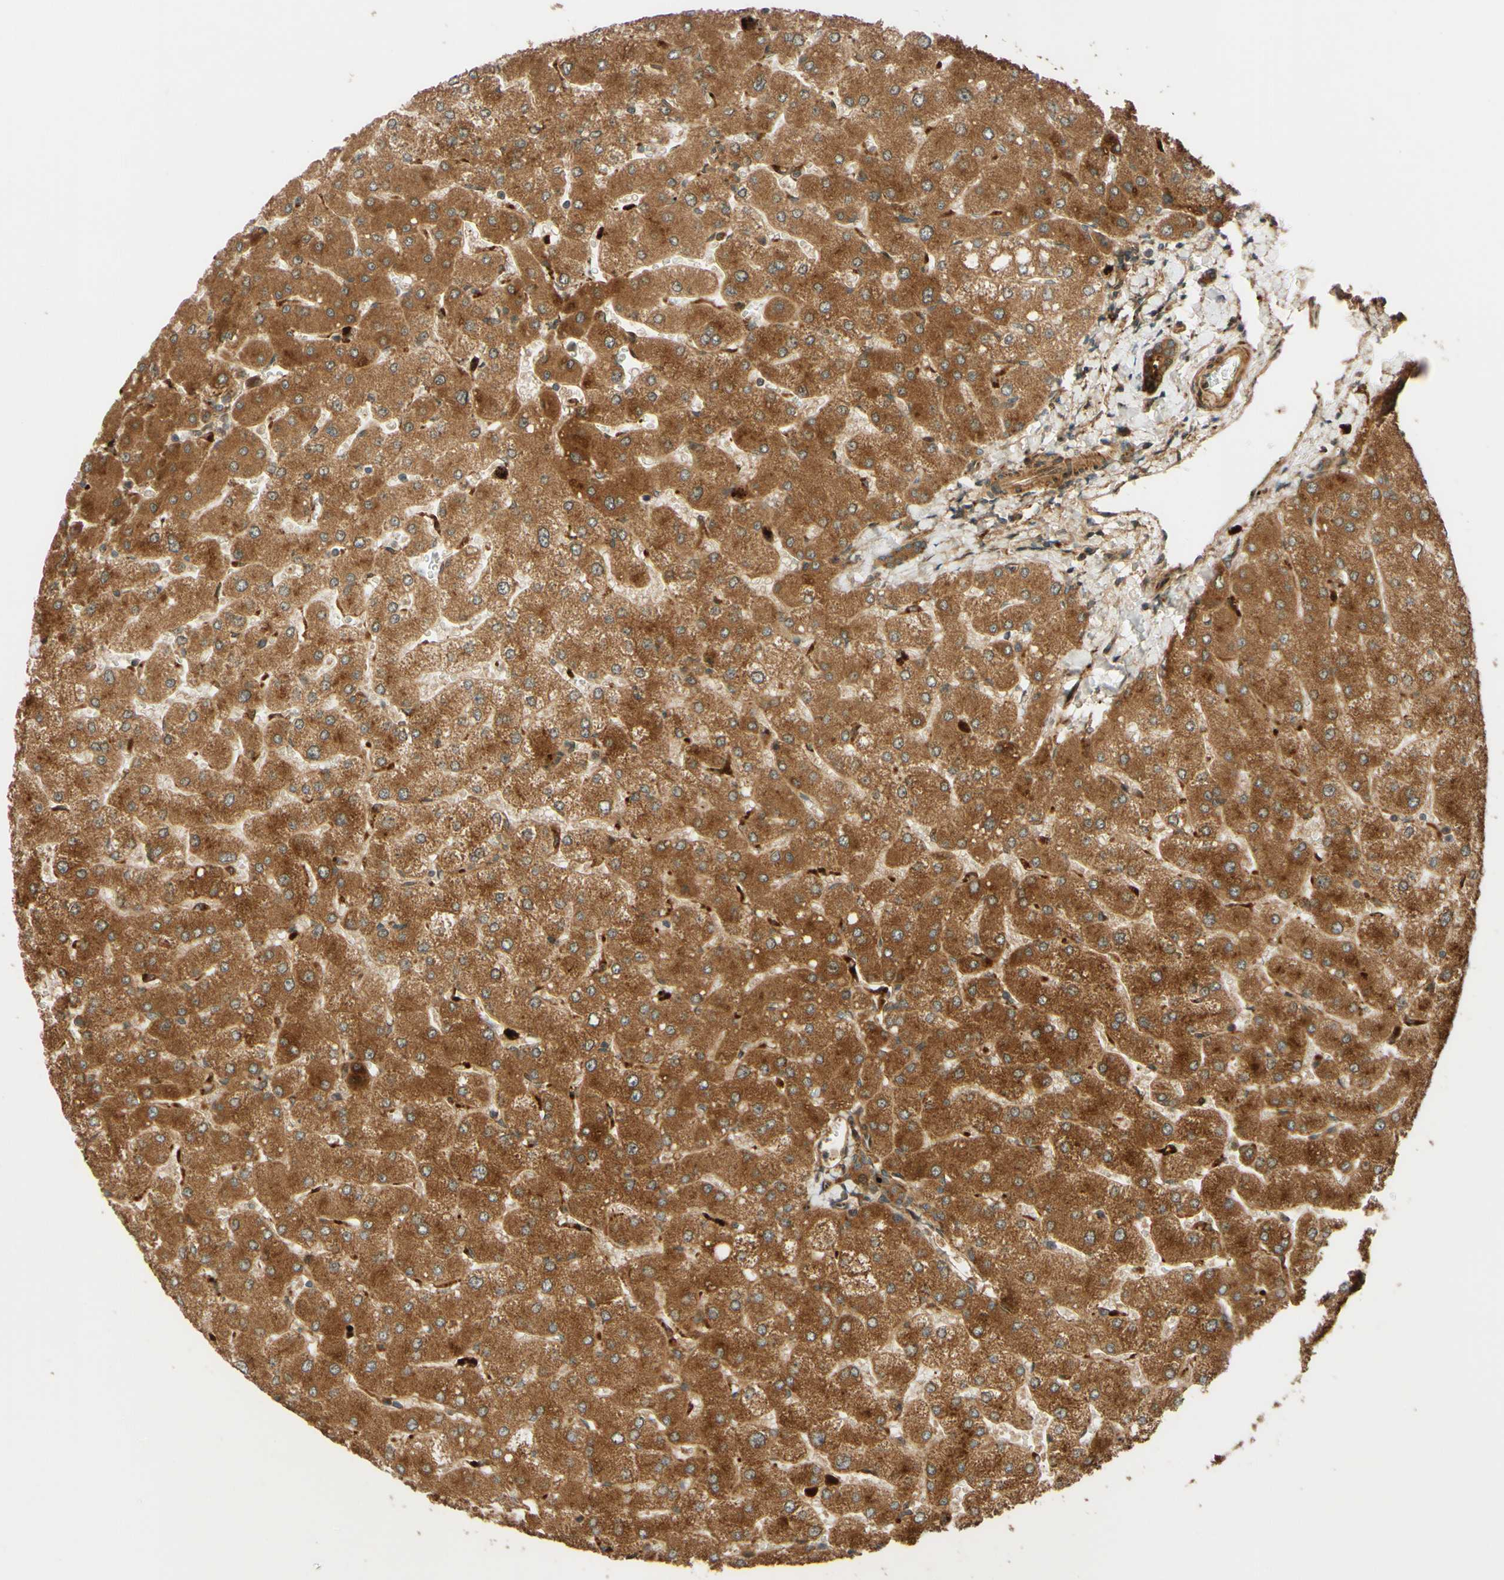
{"staining": {"intensity": "moderate", "quantity": ">75%", "location": "cytoplasmic/membranous"}, "tissue": "liver", "cell_type": "Cholangiocytes", "image_type": "normal", "snomed": [{"axis": "morphology", "description": "Normal tissue, NOS"}, {"axis": "topography", "description": "Liver"}], "caption": "An immunohistochemistry (IHC) image of unremarkable tissue is shown. Protein staining in brown labels moderate cytoplasmic/membranous positivity in liver within cholangiocytes.", "gene": "RNF19A", "patient": {"sex": "male", "age": 55}}